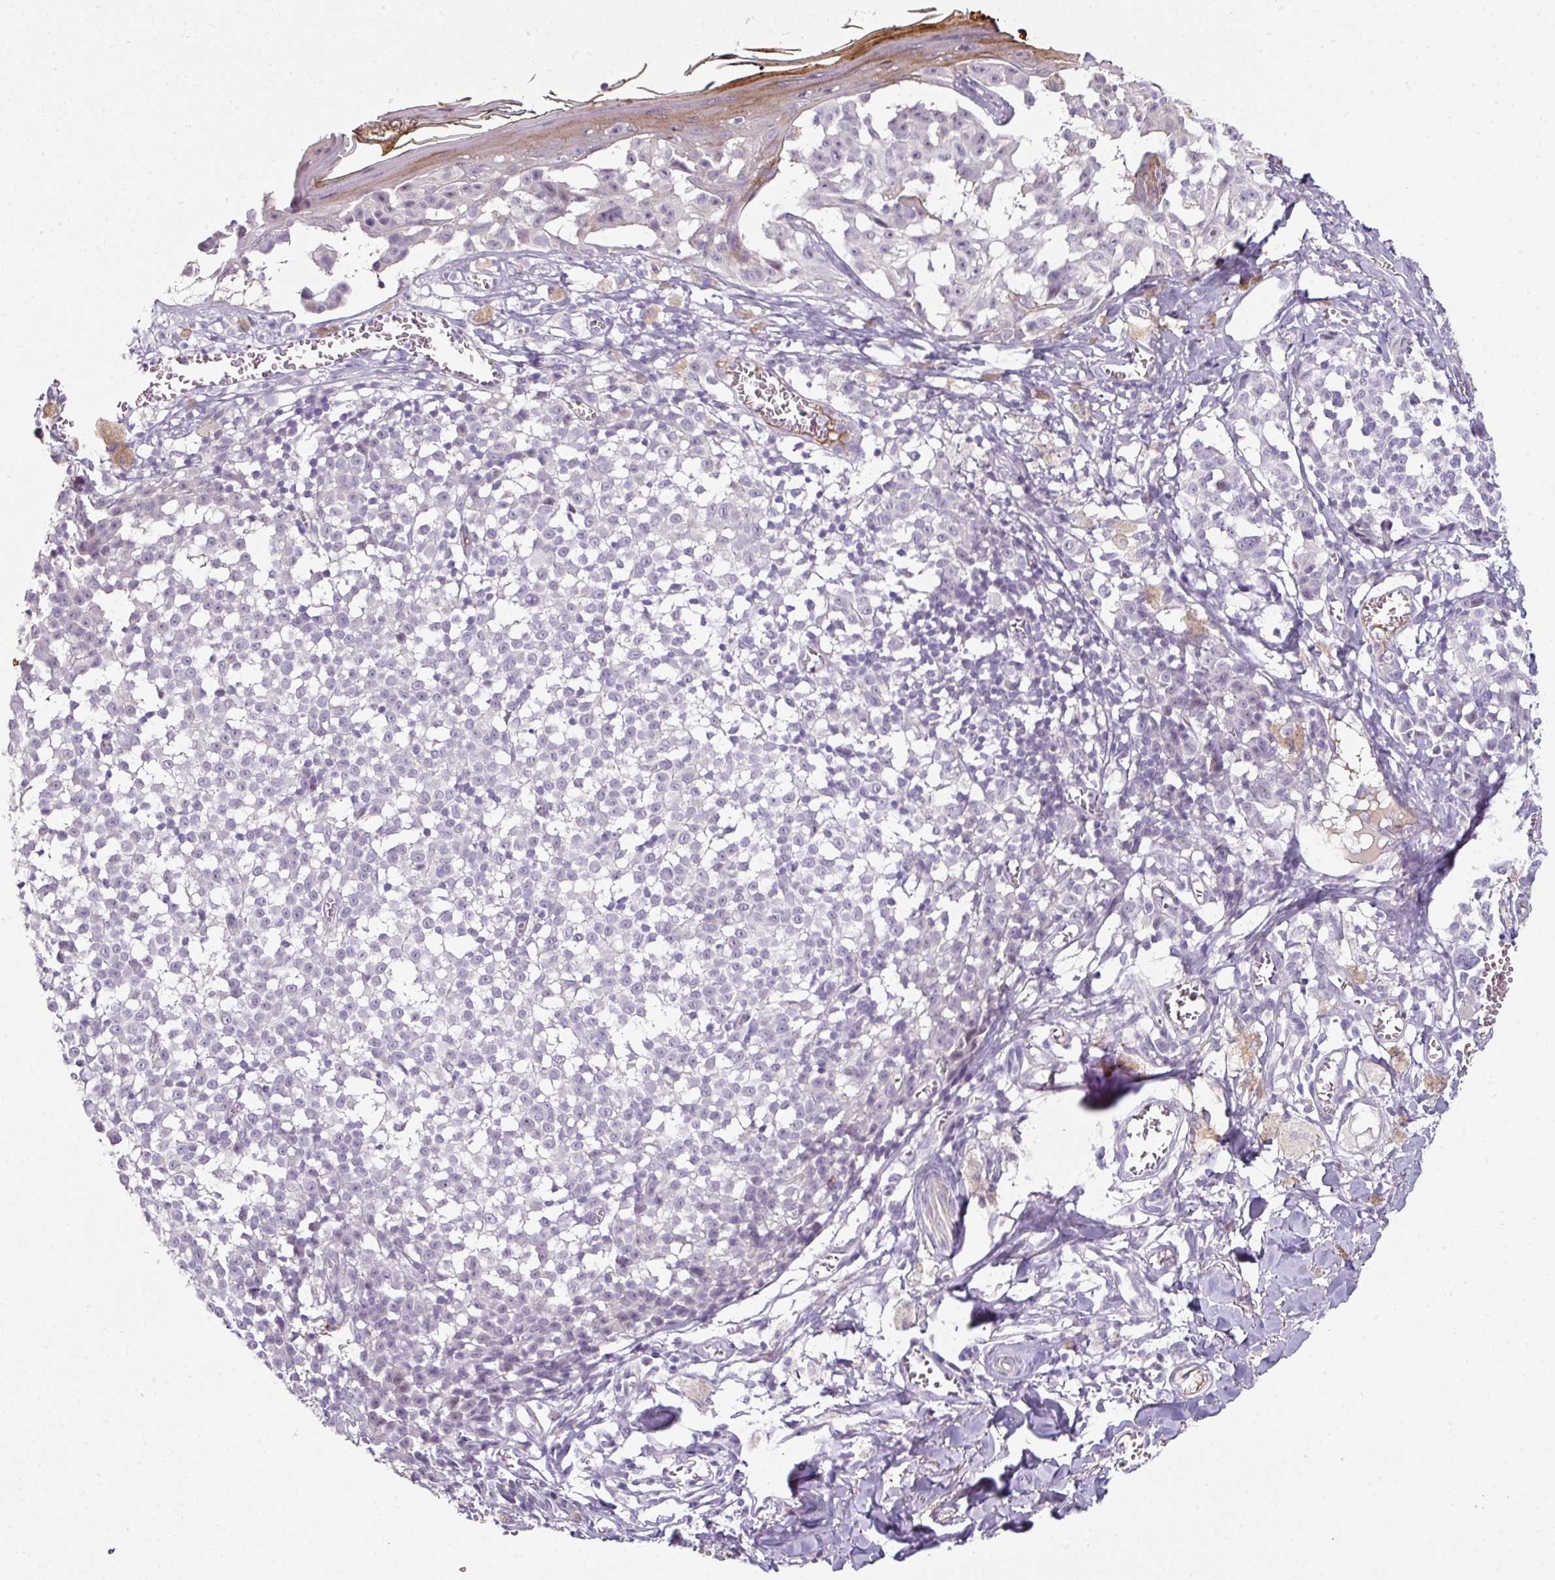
{"staining": {"intensity": "negative", "quantity": "none", "location": "none"}, "tissue": "melanoma", "cell_type": "Tumor cells", "image_type": "cancer", "snomed": [{"axis": "morphology", "description": "Malignant melanoma, NOS"}, {"axis": "topography", "description": "Skin"}], "caption": "High magnification brightfield microscopy of malignant melanoma stained with DAB (brown) and counterstained with hematoxylin (blue): tumor cells show no significant positivity.", "gene": "FHAD1", "patient": {"sex": "female", "age": 43}}